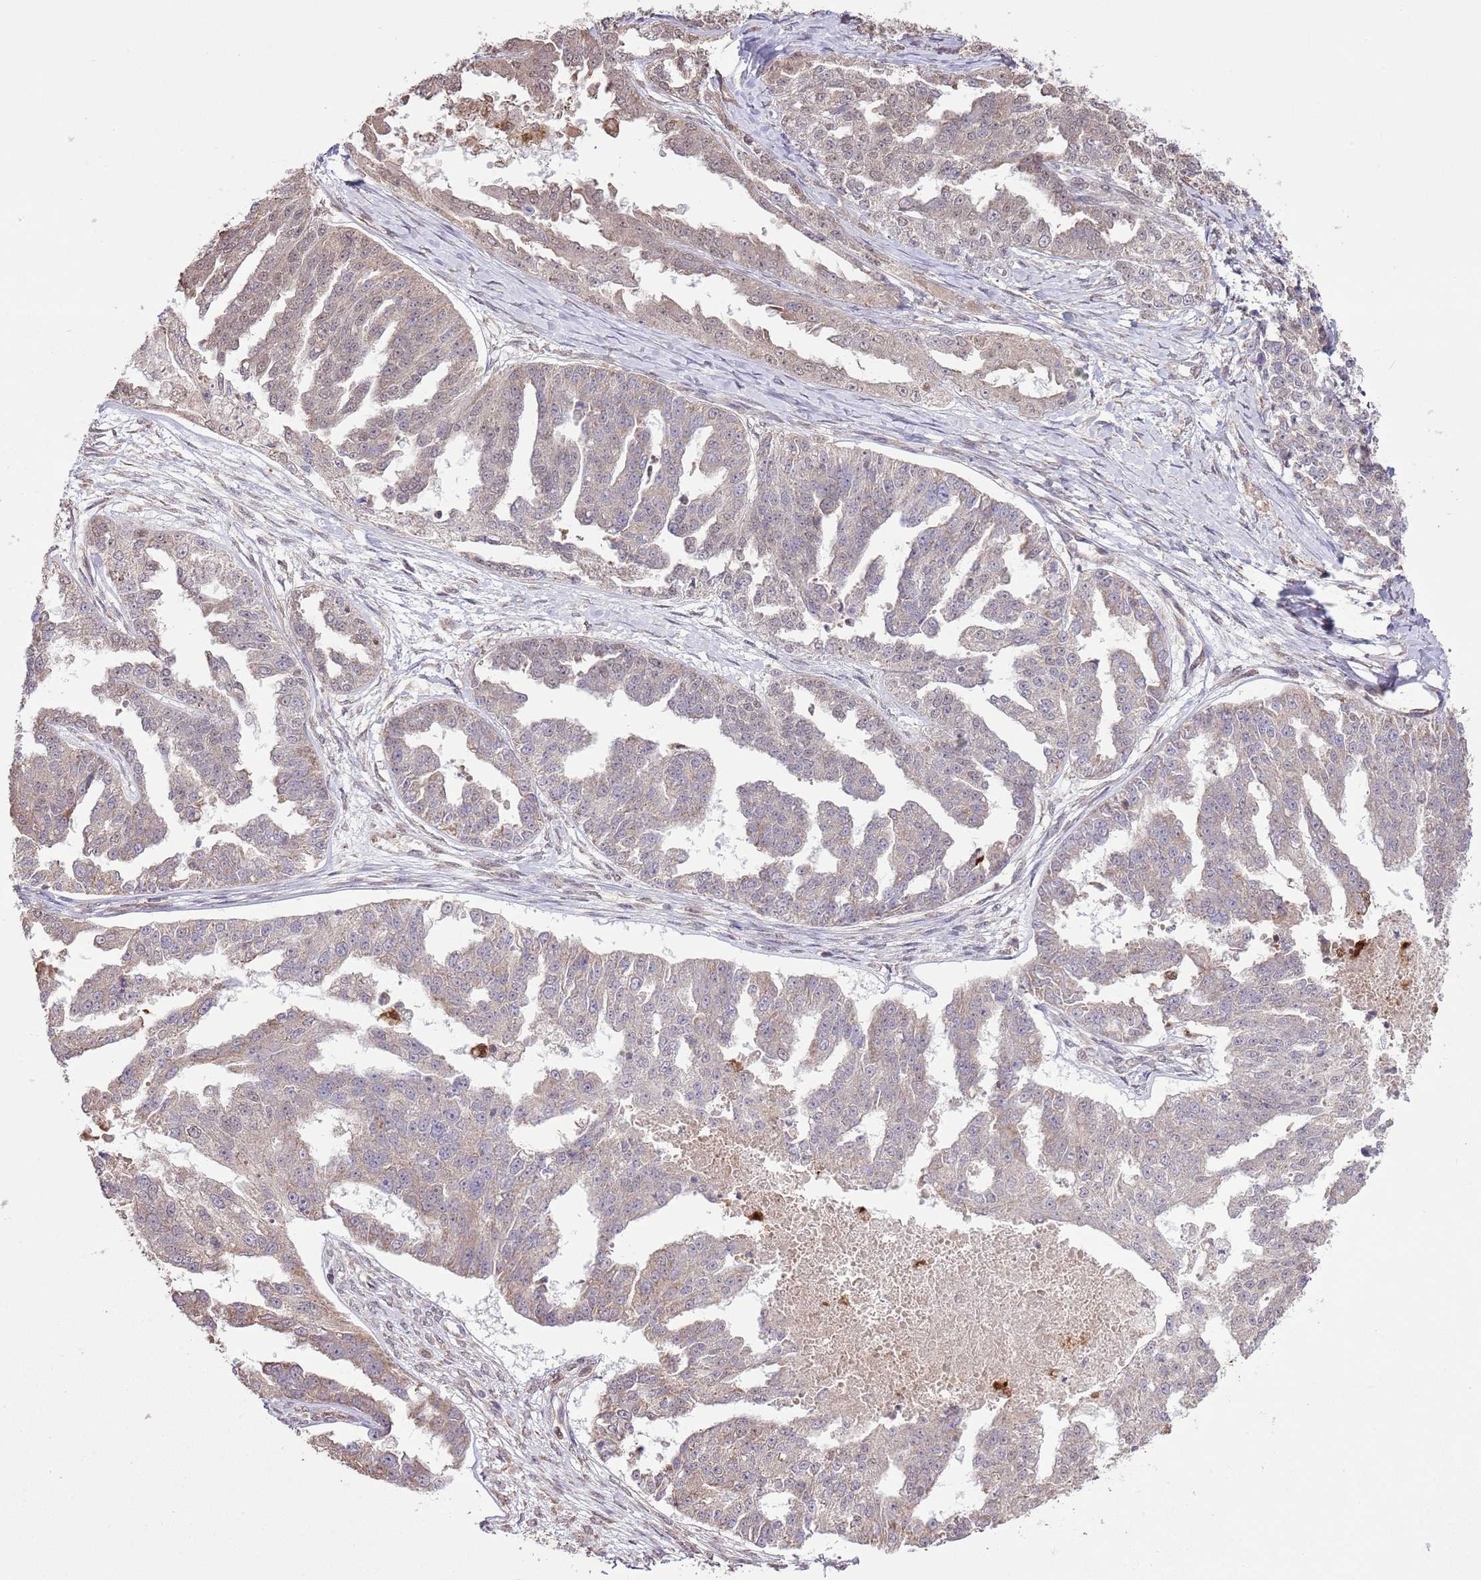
{"staining": {"intensity": "weak", "quantity": "25%-75%", "location": "cytoplasmic/membranous,nuclear"}, "tissue": "ovarian cancer", "cell_type": "Tumor cells", "image_type": "cancer", "snomed": [{"axis": "morphology", "description": "Cystadenocarcinoma, serous, NOS"}, {"axis": "topography", "description": "Ovary"}], "caption": "Protein analysis of ovarian cancer (serous cystadenocarcinoma) tissue exhibits weak cytoplasmic/membranous and nuclear staining in approximately 25%-75% of tumor cells. The protein of interest is stained brown, and the nuclei are stained in blue (DAB IHC with brightfield microscopy, high magnification).", "gene": "AMIGO1", "patient": {"sex": "female", "age": 58}}